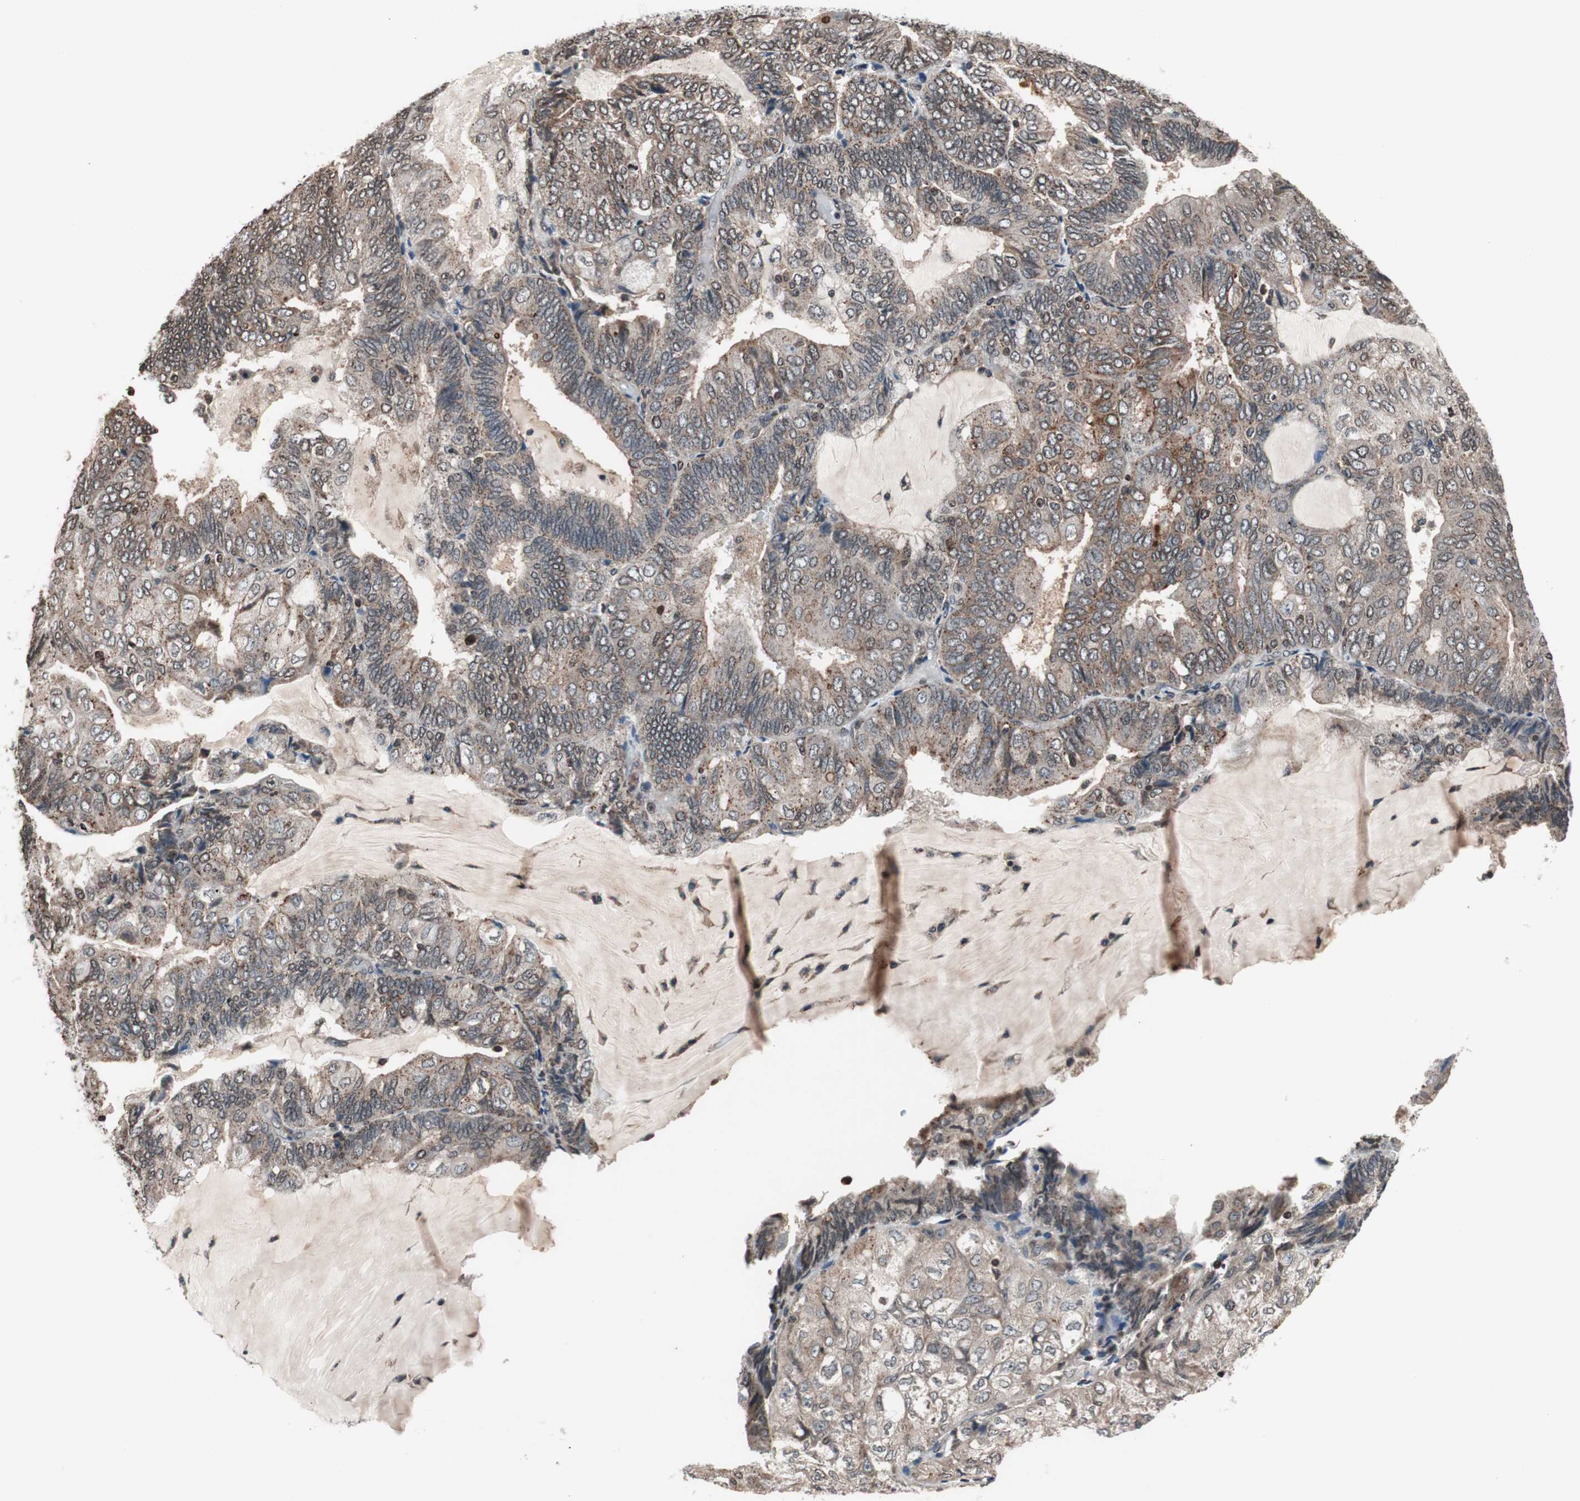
{"staining": {"intensity": "weak", "quantity": "<25%", "location": "cytoplasmic/membranous,nuclear"}, "tissue": "endometrial cancer", "cell_type": "Tumor cells", "image_type": "cancer", "snomed": [{"axis": "morphology", "description": "Adenocarcinoma, NOS"}, {"axis": "topography", "description": "Endometrium"}], "caption": "Tumor cells show no significant staining in endometrial cancer (adenocarcinoma). (DAB immunohistochemistry visualized using brightfield microscopy, high magnification).", "gene": "RFC1", "patient": {"sex": "female", "age": 81}}